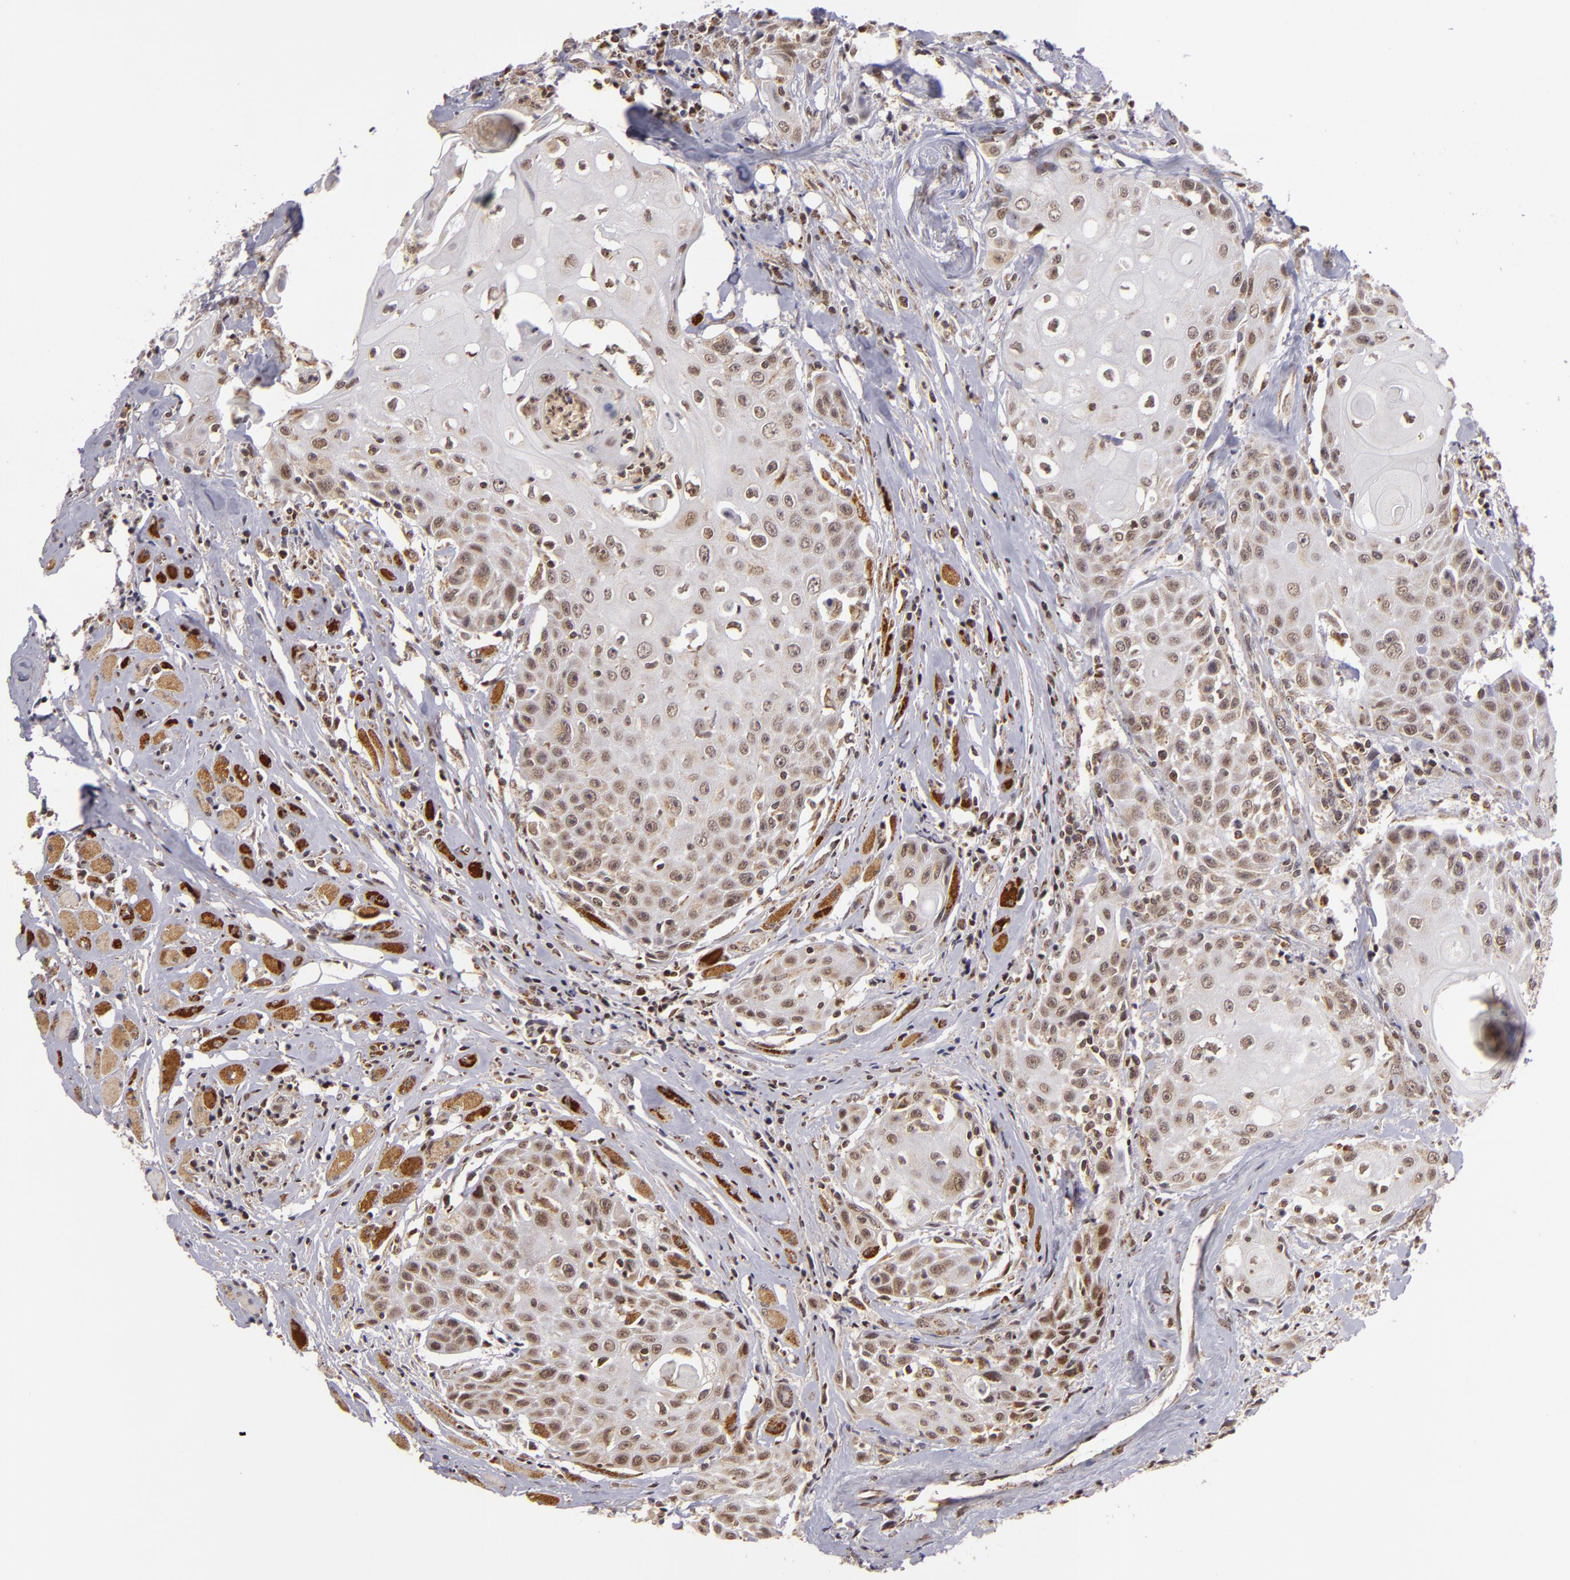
{"staining": {"intensity": "weak", "quantity": ">75%", "location": "nuclear"}, "tissue": "head and neck cancer", "cell_type": "Tumor cells", "image_type": "cancer", "snomed": [{"axis": "morphology", "description": "Squamous cell carcinoma, NOS"}, {"axis": "topography", "description": "Oral tissue"}, {"axis": "topography", "description": "Head-Neck"}], "caption": "Immunohistochemistry micrograph of neoplastic tissue: head and neck squamous cell carcinoma stained using immunohistochemistry demonstrates low levels of weak protein expression localized specifically in the nuclear of tumor cells, appearing as a nuclear brown color.", "gene": "MXD1", "patient": {"sex": "female", "age": 82}}